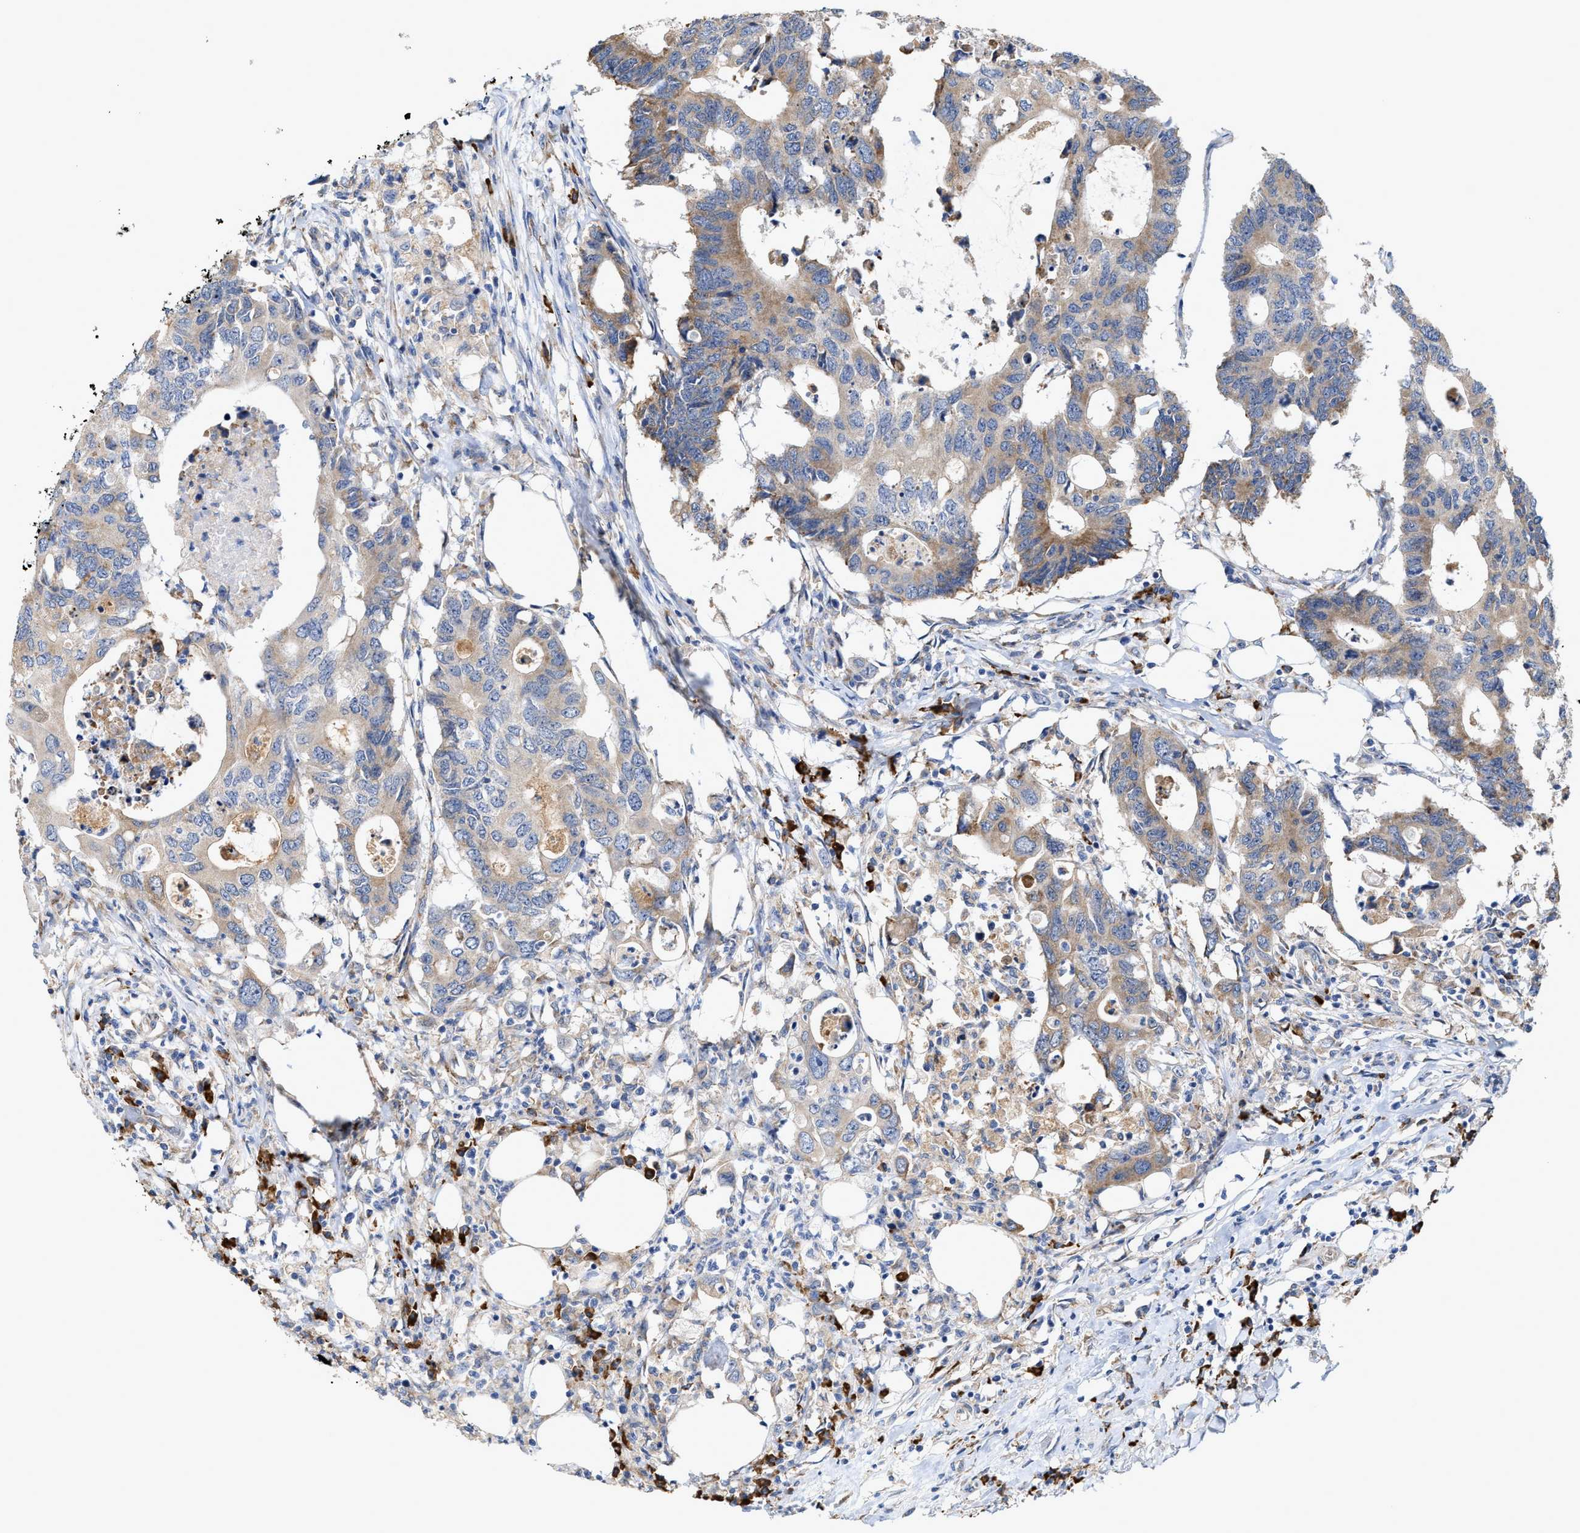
{"staining": {"intensity": "moderate", "quantity": "25%-75%", "location": "cytoplasmic/membranous"}, "tissue": "colorectal cancer", "cell_type": "Tumor cells", "image_type": "cancer", "snomed": [{"axis": "morphology", "description": "Adenocarcinoma, NOS"}, {"axis": "topography", "description": "Colon"}], "caption": "Moderate cytoplasmic/membranous staining is identified in approximately 25%-75% of tumor cells in colorectal adenocarcinoma. The staining was performed using DAB (3,3'-diaminobenzidine) to visualize the protein expression in brown, while the nuclei were stained in blue with hematoxylin (Magnification: 20x).", "gene": "RYR2", "patient": {"sex": "male", "age": 71}}